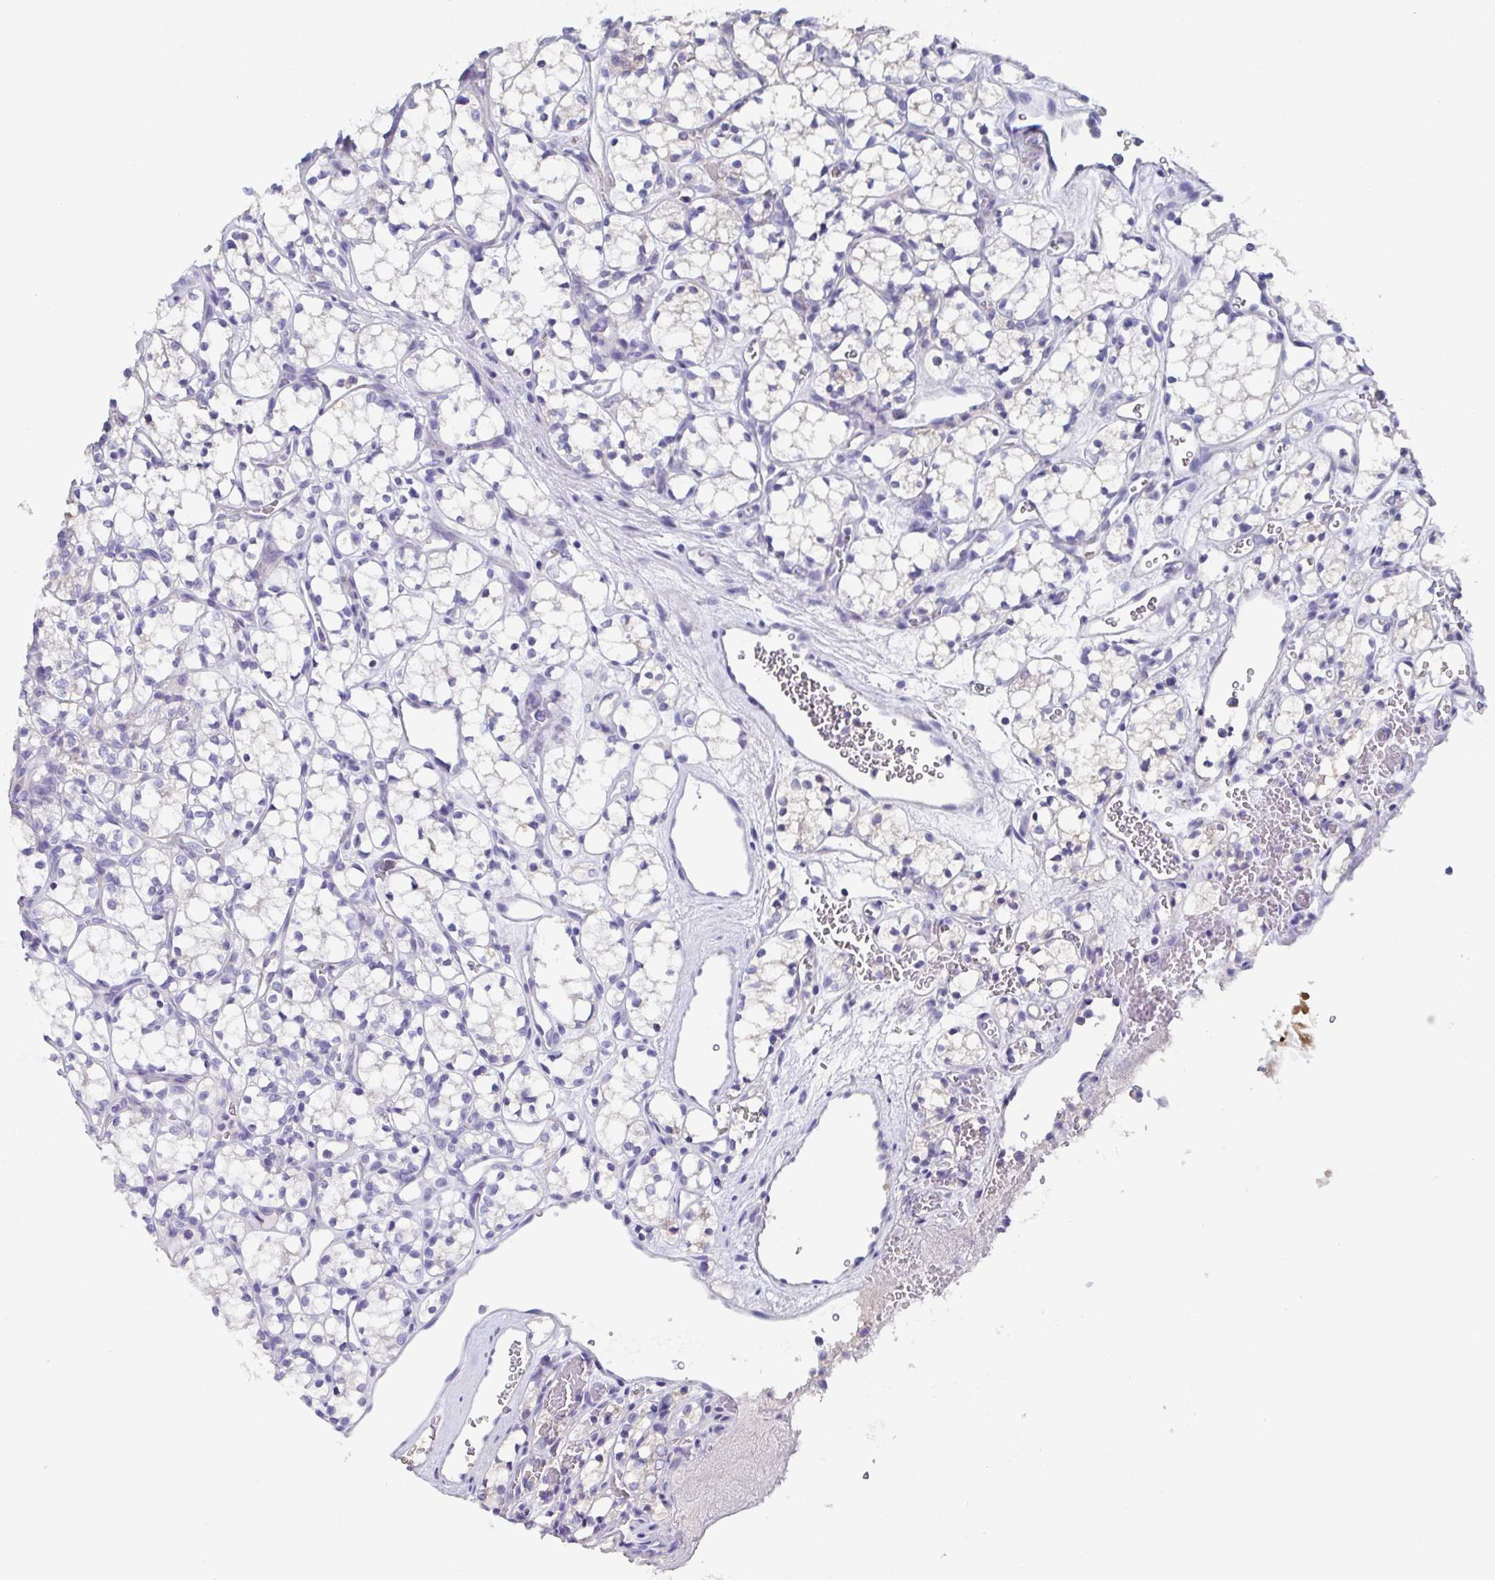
{"staining": {"intensity": "moderate", "quantity": "25%-75%", "location": "cytoplasmic/membranous,nuclear"}, "tissue": "renal cancer", "cell_type": "Tumor cells", "image_type": "cancer", "snomed": [{"axis": "morphology", "description": "Adenocarcinoma, NOS"}, {"axis": "topography", "description": "Kidney"}], "caption": "A high-resolution image shows immunohistochemistry staining of renal adenocarcinoma, which demonstrates moderate cytoplasmic/membranous and nuclear expression in about 25%-75% of tumor cells.", "gene": "SSC4D", "patient": {"sex": "female", "age": 69}}